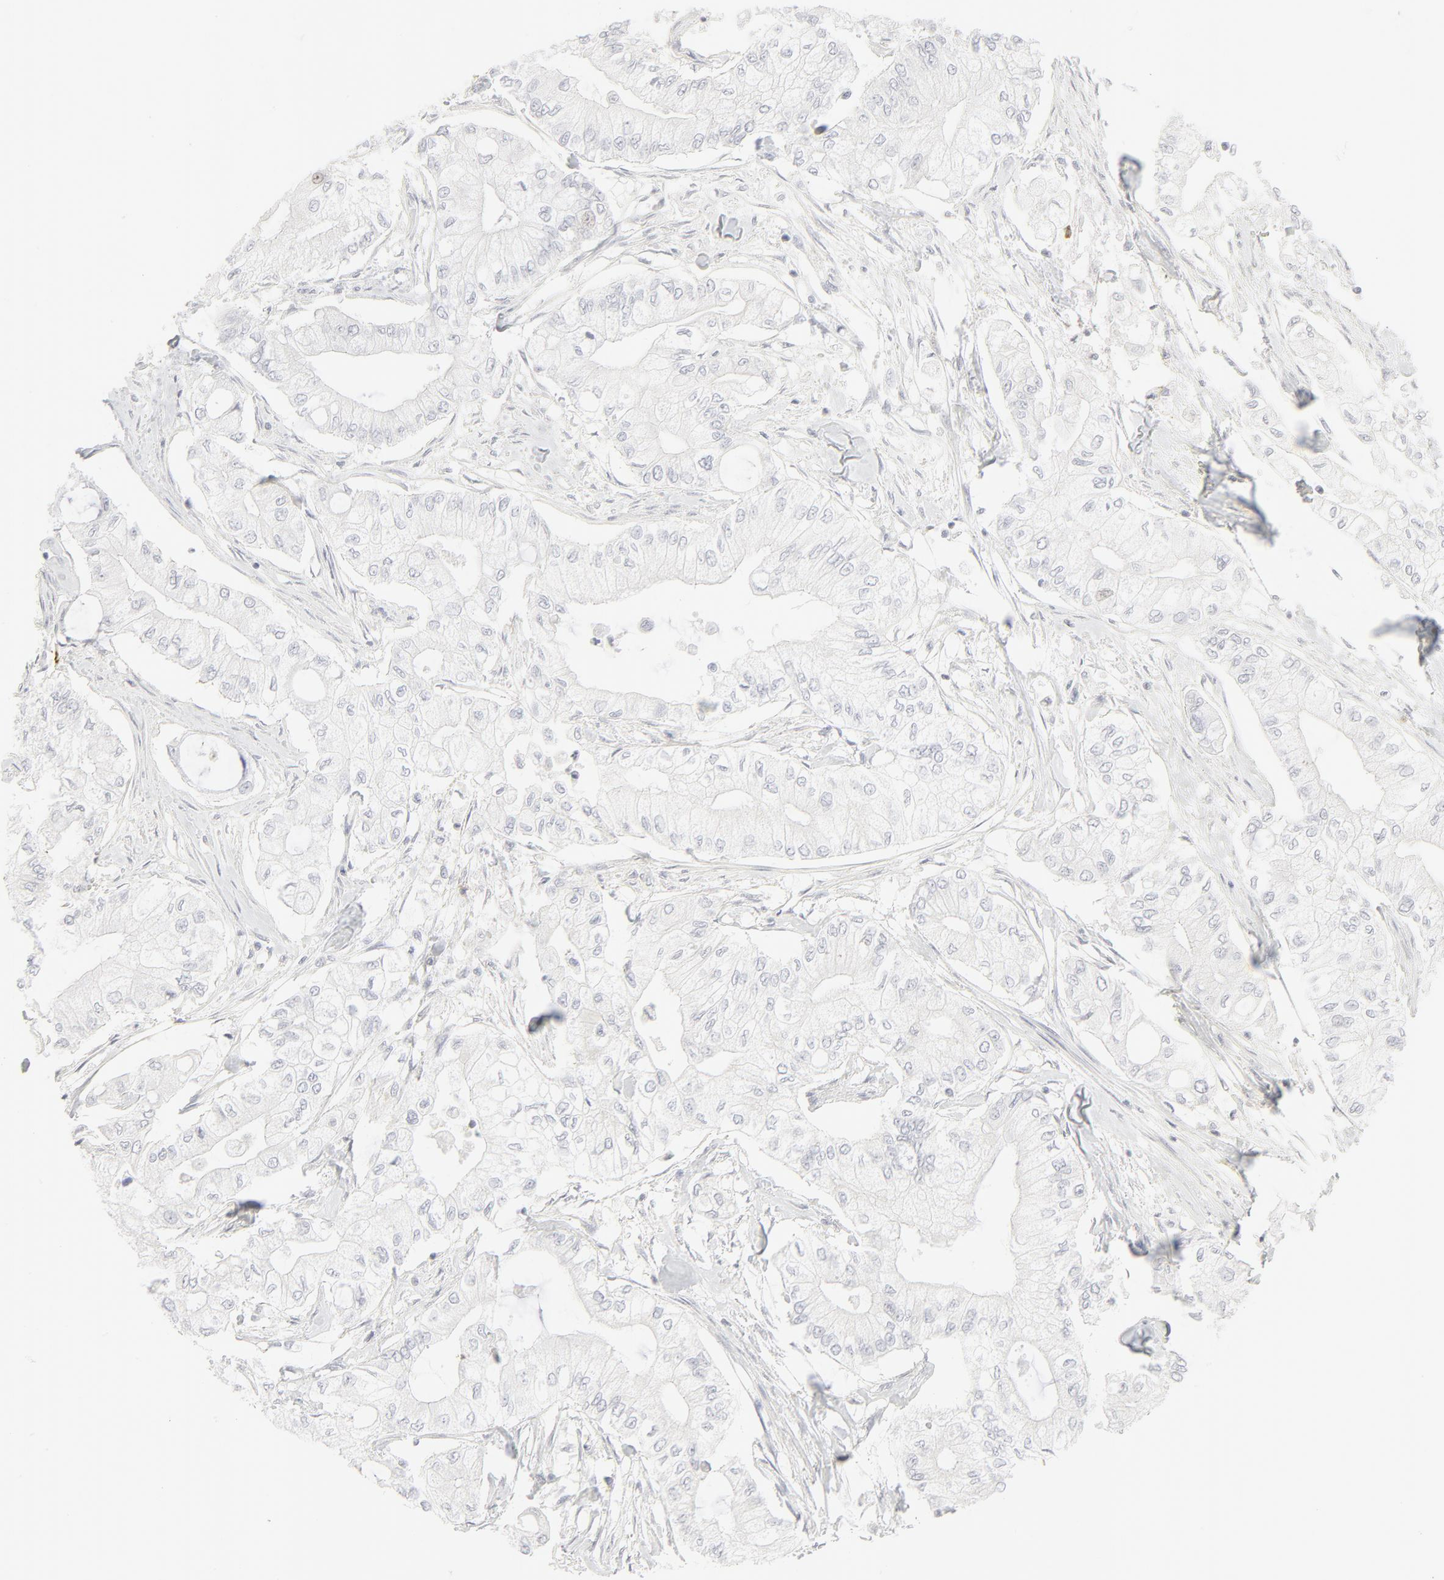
{"staining": {"intensity": "negative", "quantity": "none", "location": "none"}, "tissue": "pancreatic cancer", "cell_type": "Tumor cells", "image_type": "cancer", "snomed": [{"axis": "morphology", "description": "Adenocarcinoma, NOS"}, {"axis": "topography", "description": "Pancreas"}], "caption": "This is an immunohistochemistry (IHC) micrograph of human pancreatic cancer (adenocarcinoma). There is no expression in tumor cells.", "gene": "PRKCB", "patient": {"sex": "male", "age": 79}}